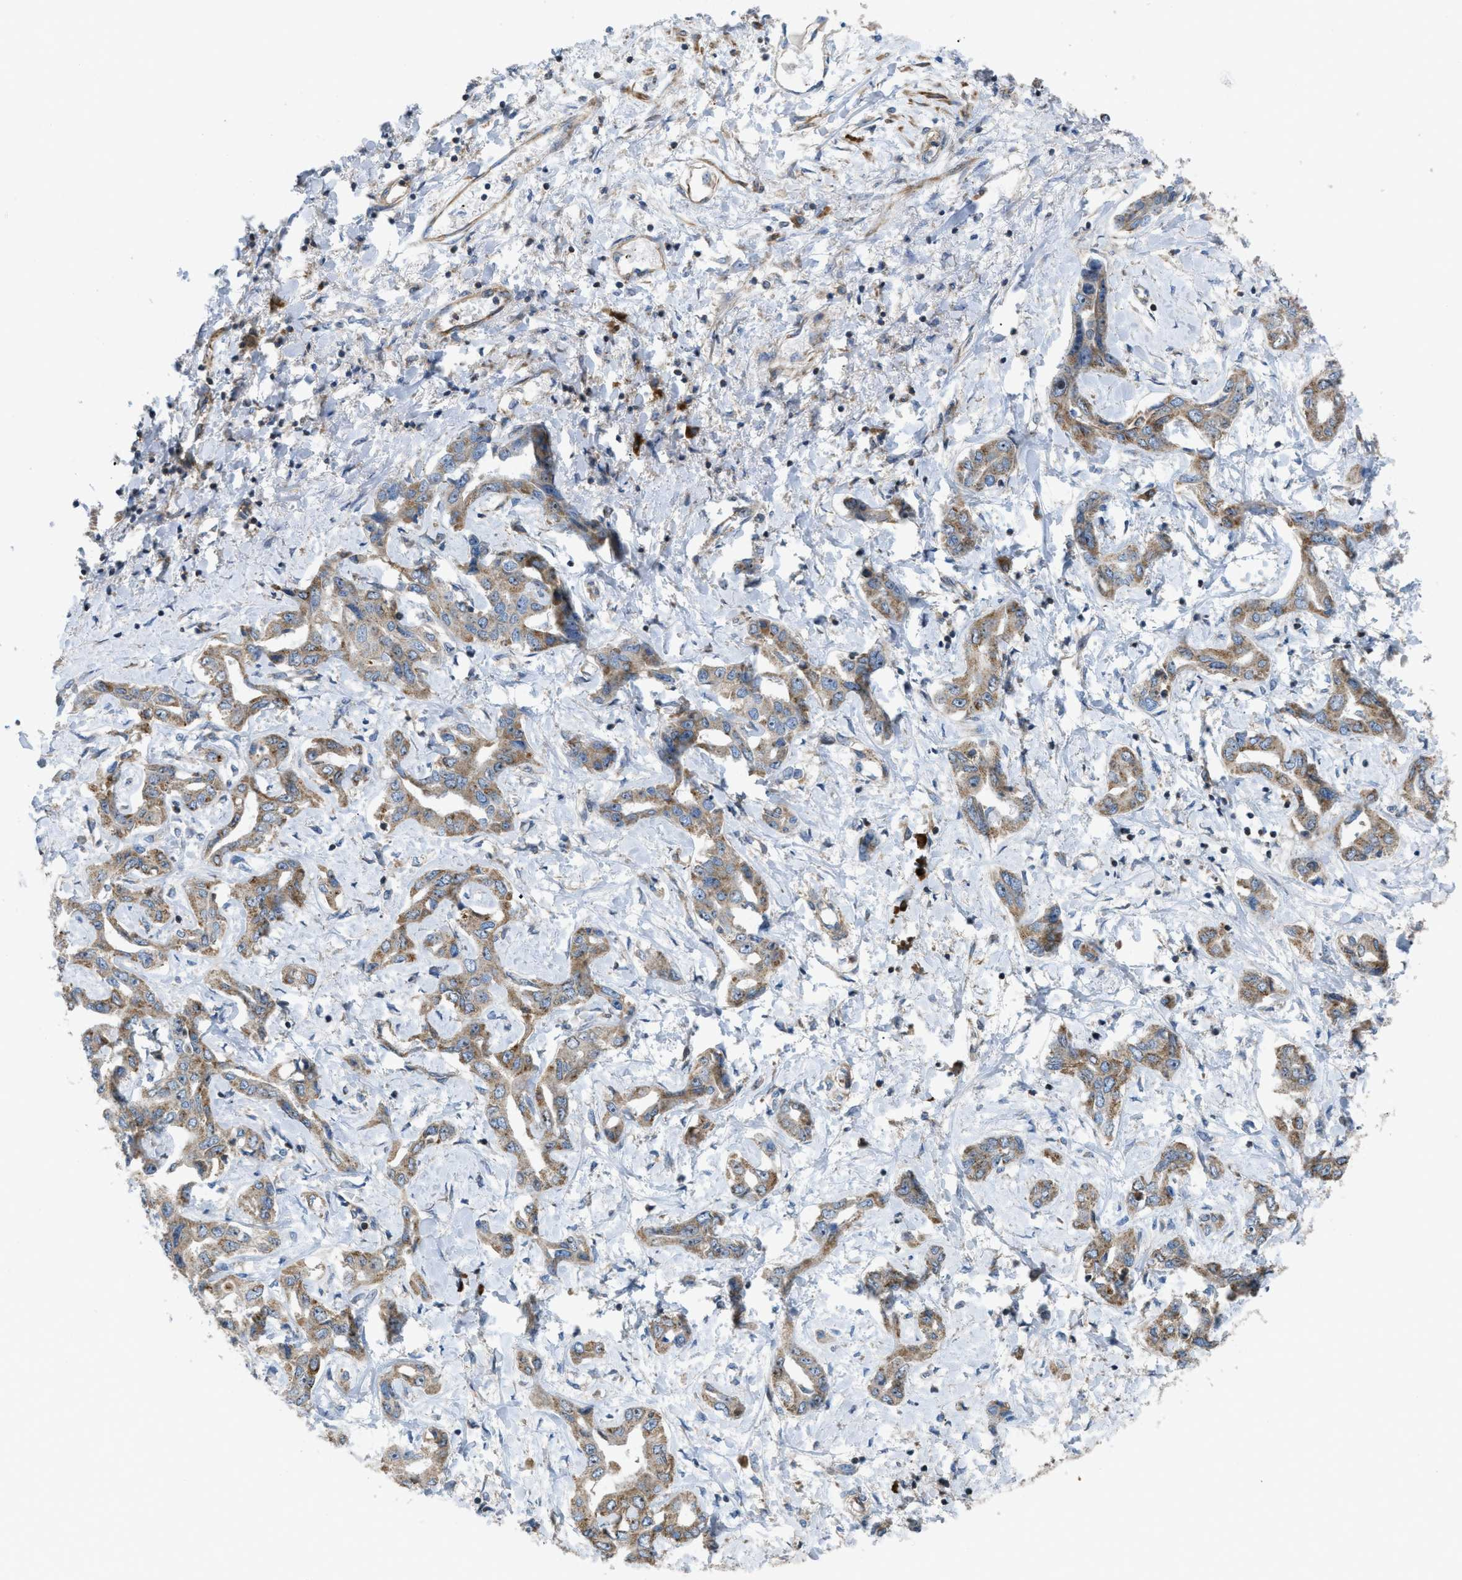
{"staining": {"intensity": "moderate", "quantity": ">75%", "location": "cytoplasmic/membranous"}, "tissue": "liver cancer", "cell_type": "Tumor cells", "image_type": "cancer", "snomed": [{"axis": "morphology", "description": "Cholangiocarcinoma"}, {"axis": "topography", "description": "Liver"}], "caption": "Tumor cells exhibit medium levels of moderate cytoplasmic/membranous staining in approximately >75% of cells in liver cancer (cholangiocarcinoma). (DAB (3,3'-diaminobenzidine) = brown stain, brightfield microscopy at high magnification).", "gene": "ATP2A3", "patient": {"sex": "male", "age": 59}}